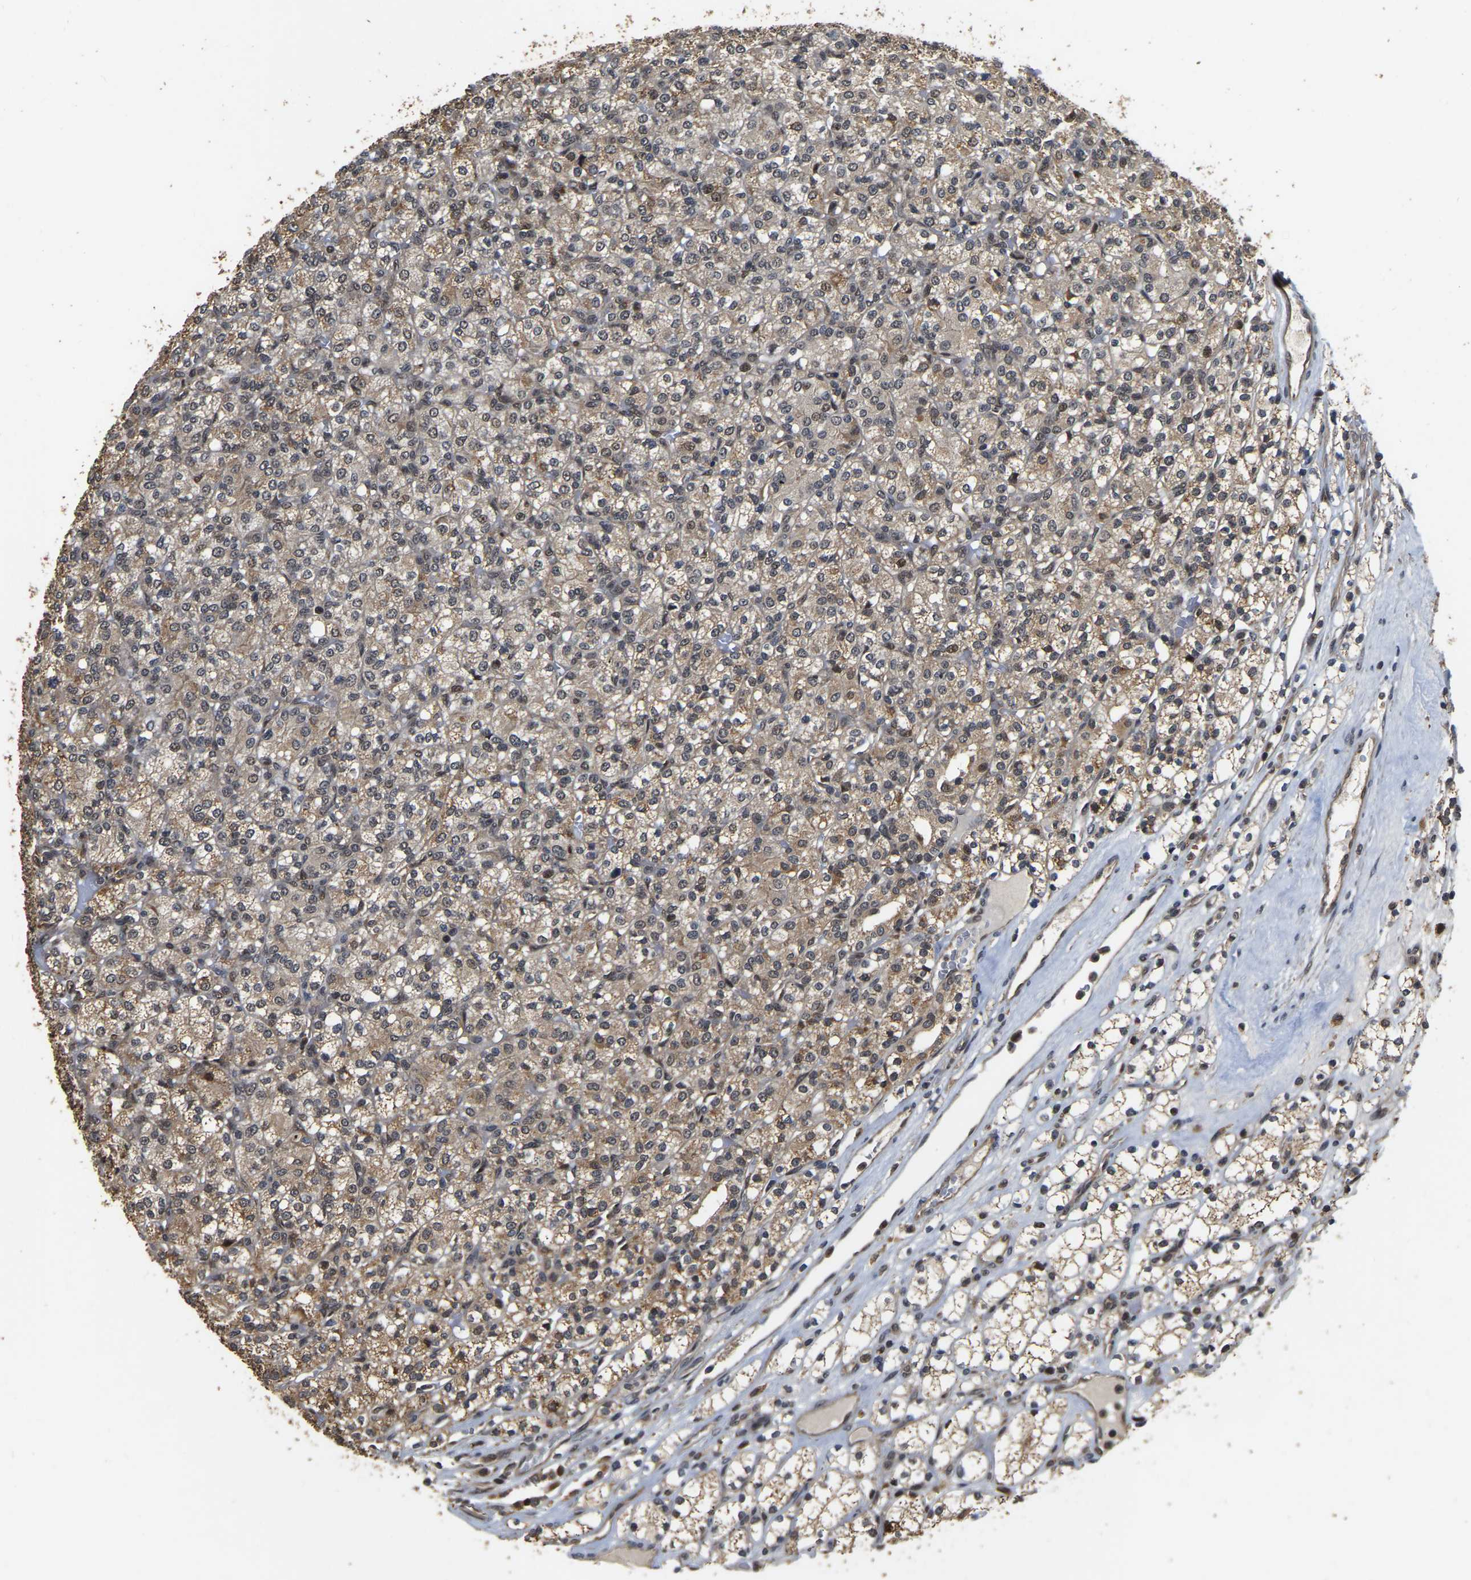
{"staining": {"intensity": "weak", "quantity": ">75%", "location": "cytoplasmic/membranous,nuclear"}, "tissue": "renal cancer", "cell_type": "Tumor cells", "image_type": "cancer", "snomed": [{"axis": "morphology", "description": "Adenocarcinoma, NOS"}, {"axis": "topography", "description": "Kidney"}], "caption": "Adenocarcinoma (renal) was stained to show a protein in brown. There is low levels of weak cytoplasmic/membranous and nuclear positivity in approximately >75% of tumor cells. The staining is performed using DAB brown chromogen to label protein expression. The nuclei are counter-stained blue using hematoxylin.", "gene": "CIAO1", "patient": {"sex": "male", "age": 77}}